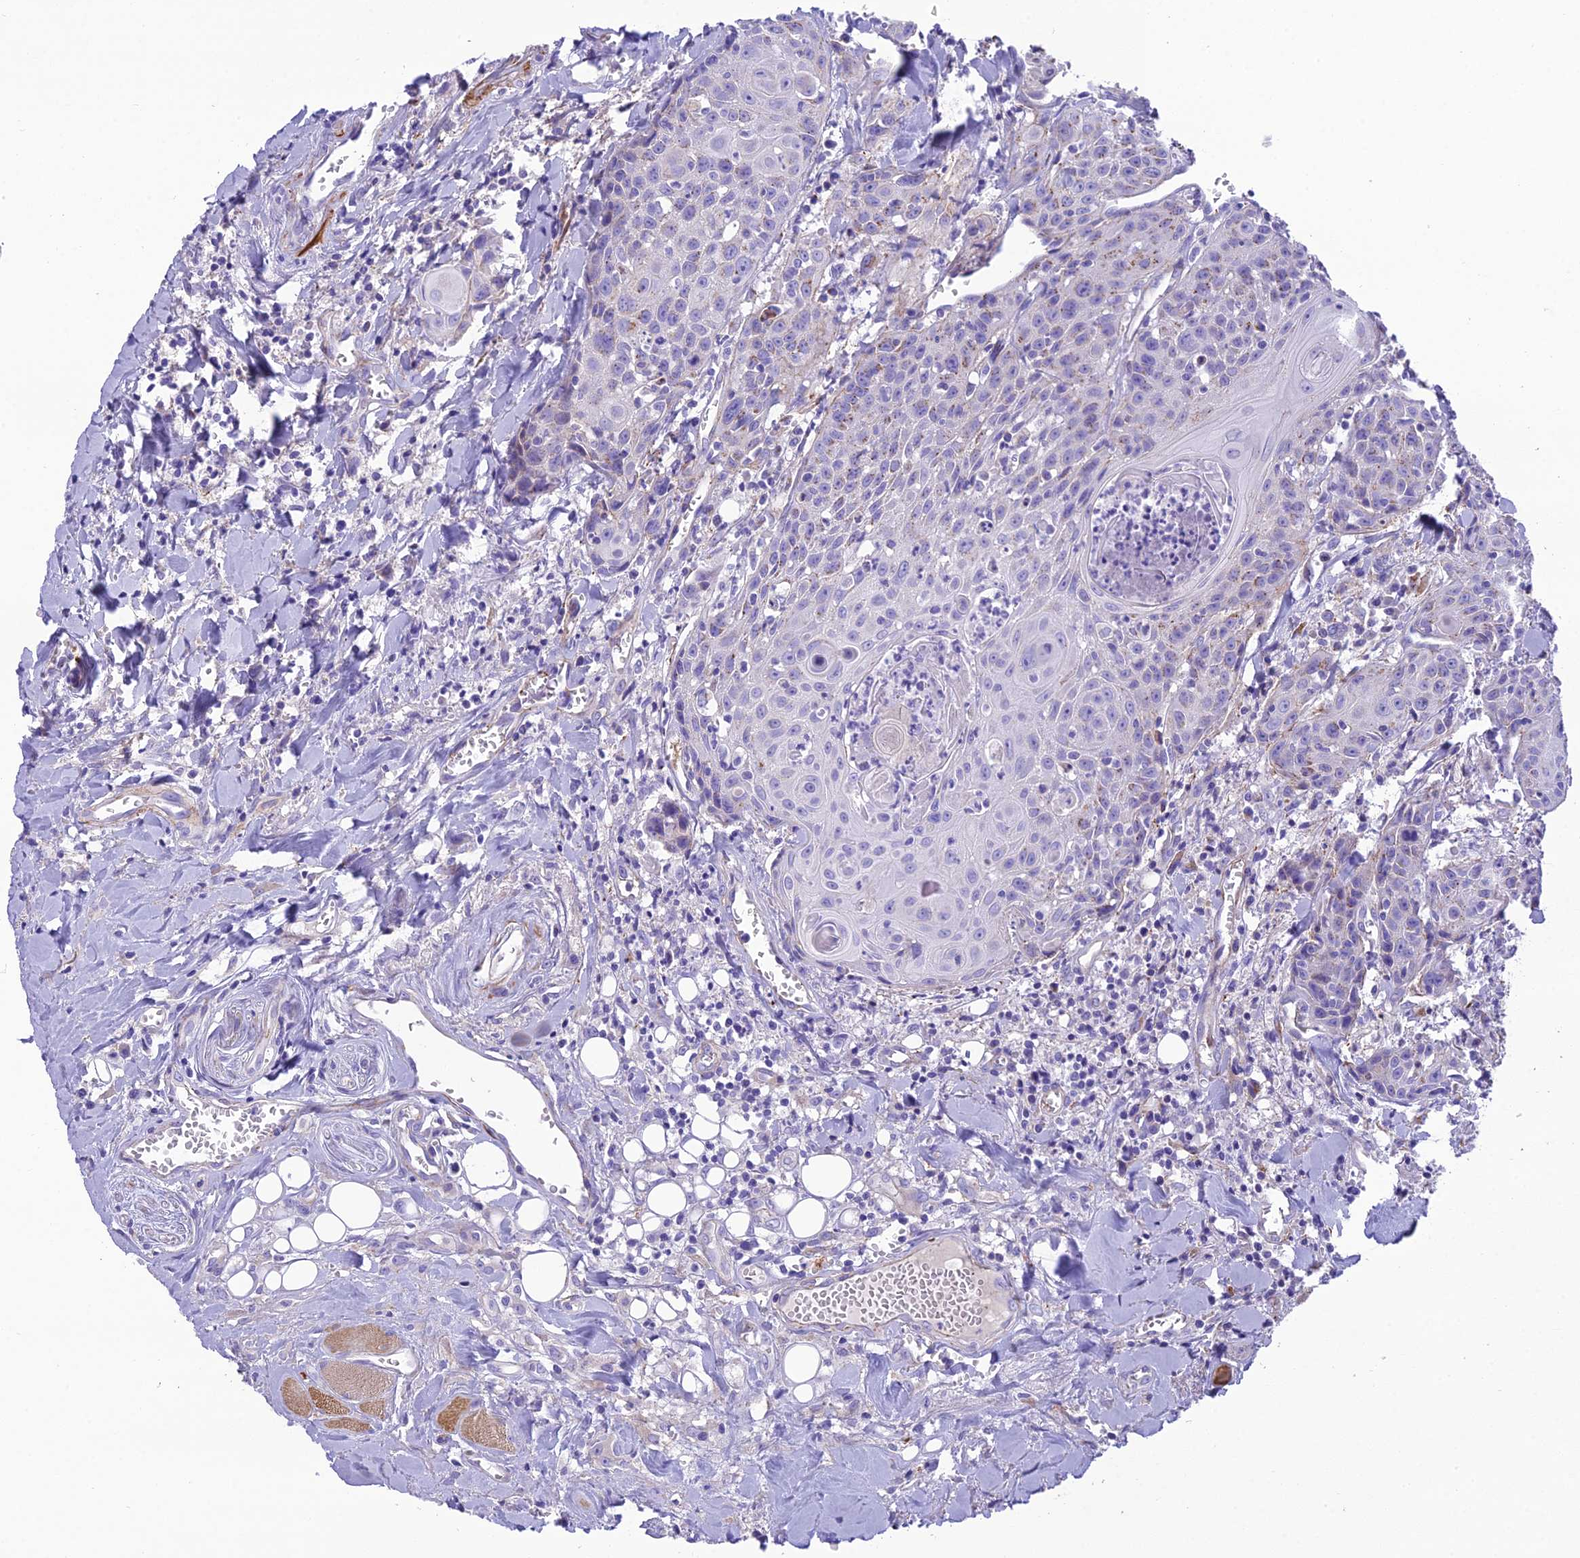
{"staining": {"intensity": "negative", "quantity": "none", "location": "none"}, "tissue": "head and neck cancer", "cell_type": "Tumor cells", "image_type": "cancer", "snomed": [{"axis": "morphology", "description": "Squamous cell carcinoma, NOS"}, {"axis": "topography", "description": "Oral tissue"}, {"axis": "topography", "description": "Head-Neck"}], "caption": "Histopathology image shows no significant protein positivity in tumor cells of head and neck squamous cell carcinoma. (Brightfield microscopy of DAB immunohistochemistry (IHC) at high magnification).", "gene": "GFRA1", "patient": {"sex": "female", "age": 82}}